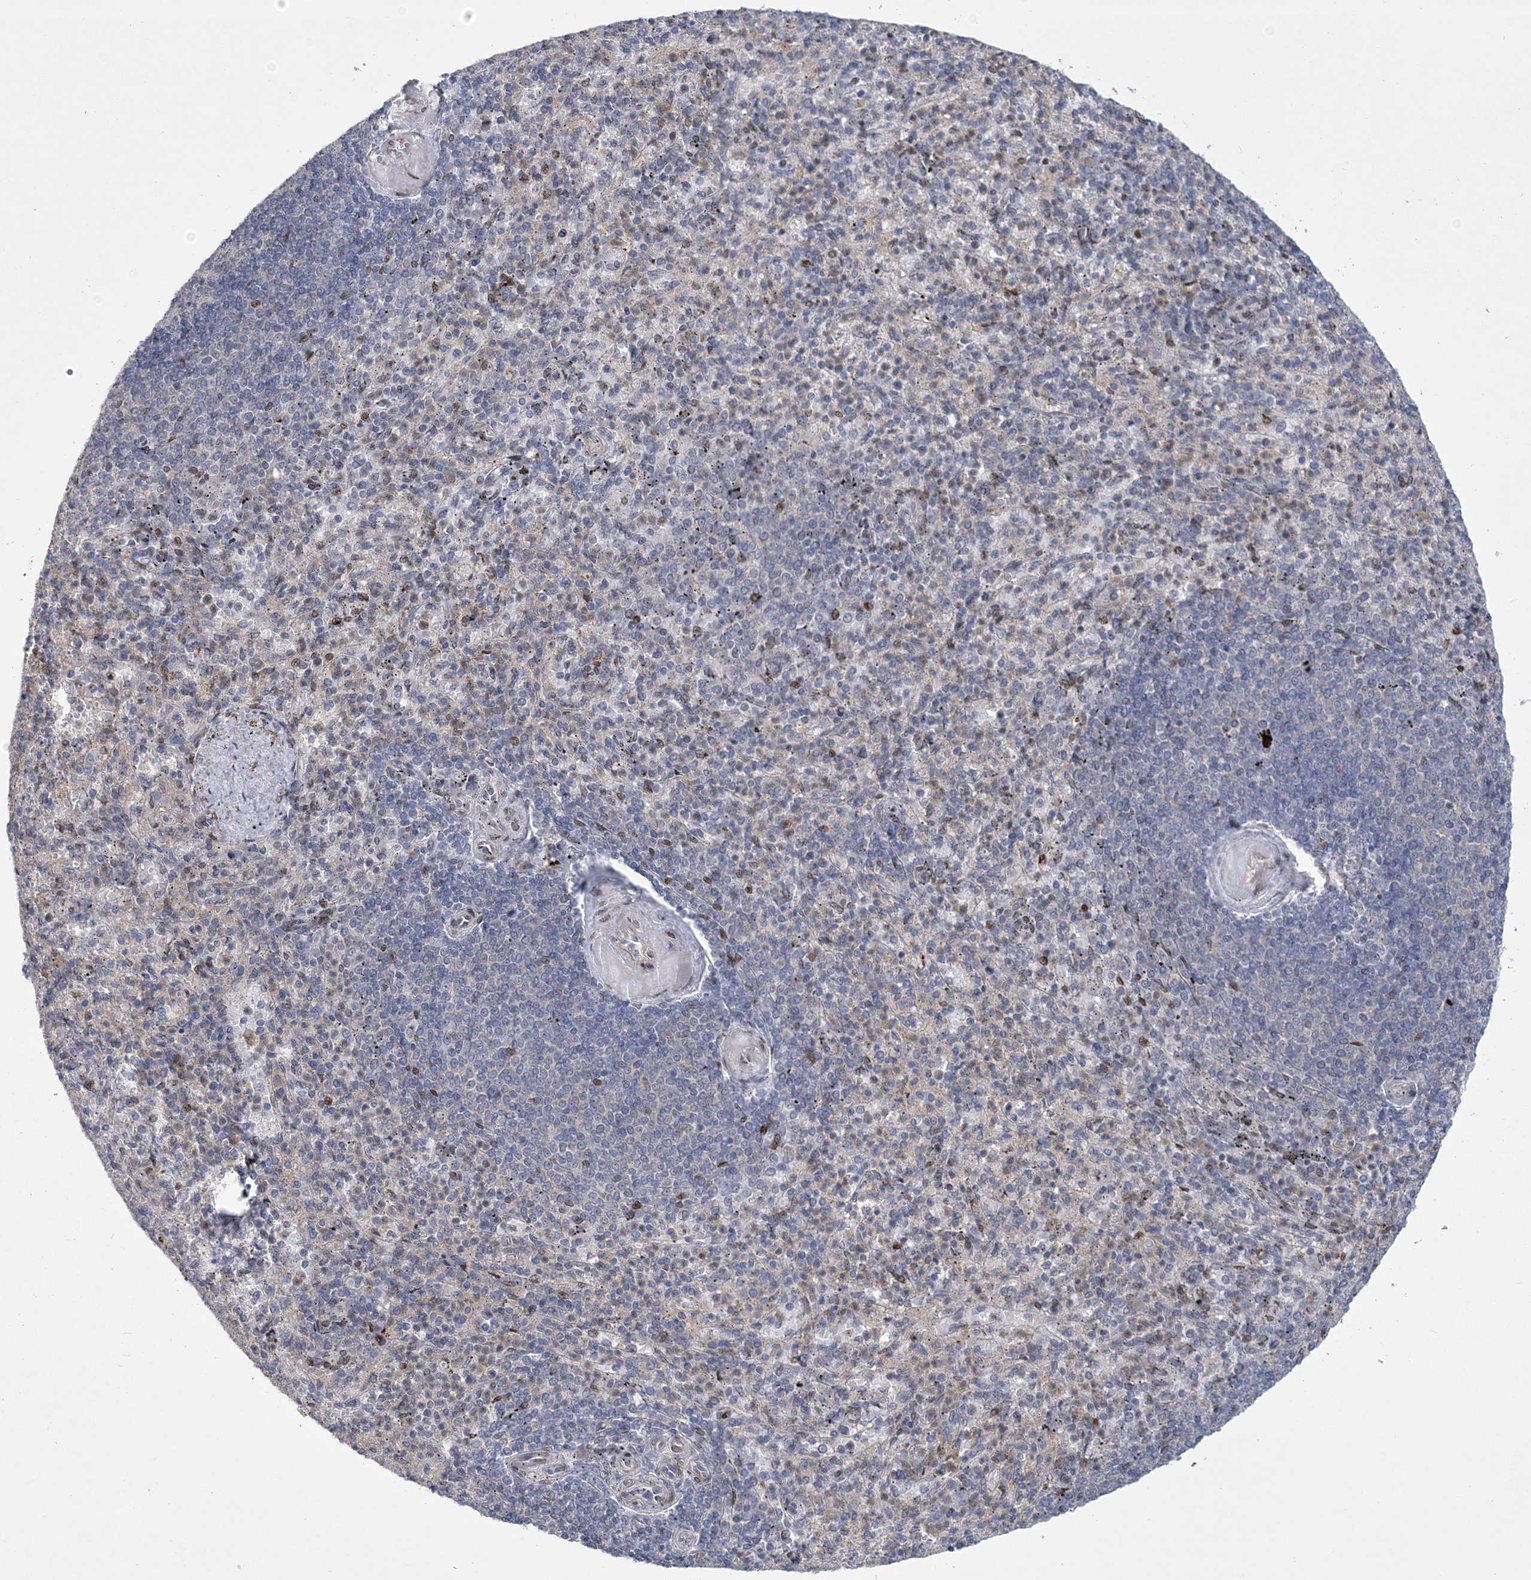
{"staining": {"intensity": "negative", "quantity": "none", "location": "none"}, "tissue": "spleen", "cell_type": "Cells in red pulp", "image_type": "normal", "snomed": [{"axis": "morphology", "description": "Normal tissue, NOS"}, {"axis": "topography", "description": "Spleen"}], "caption": "Cells in red pulp are negative for protein expression in normal human spleen. (DAB IHC with hematoxylin counter stain).", "gene": "HOMEZ", "patient": {"sex": "female", "age": 74}}